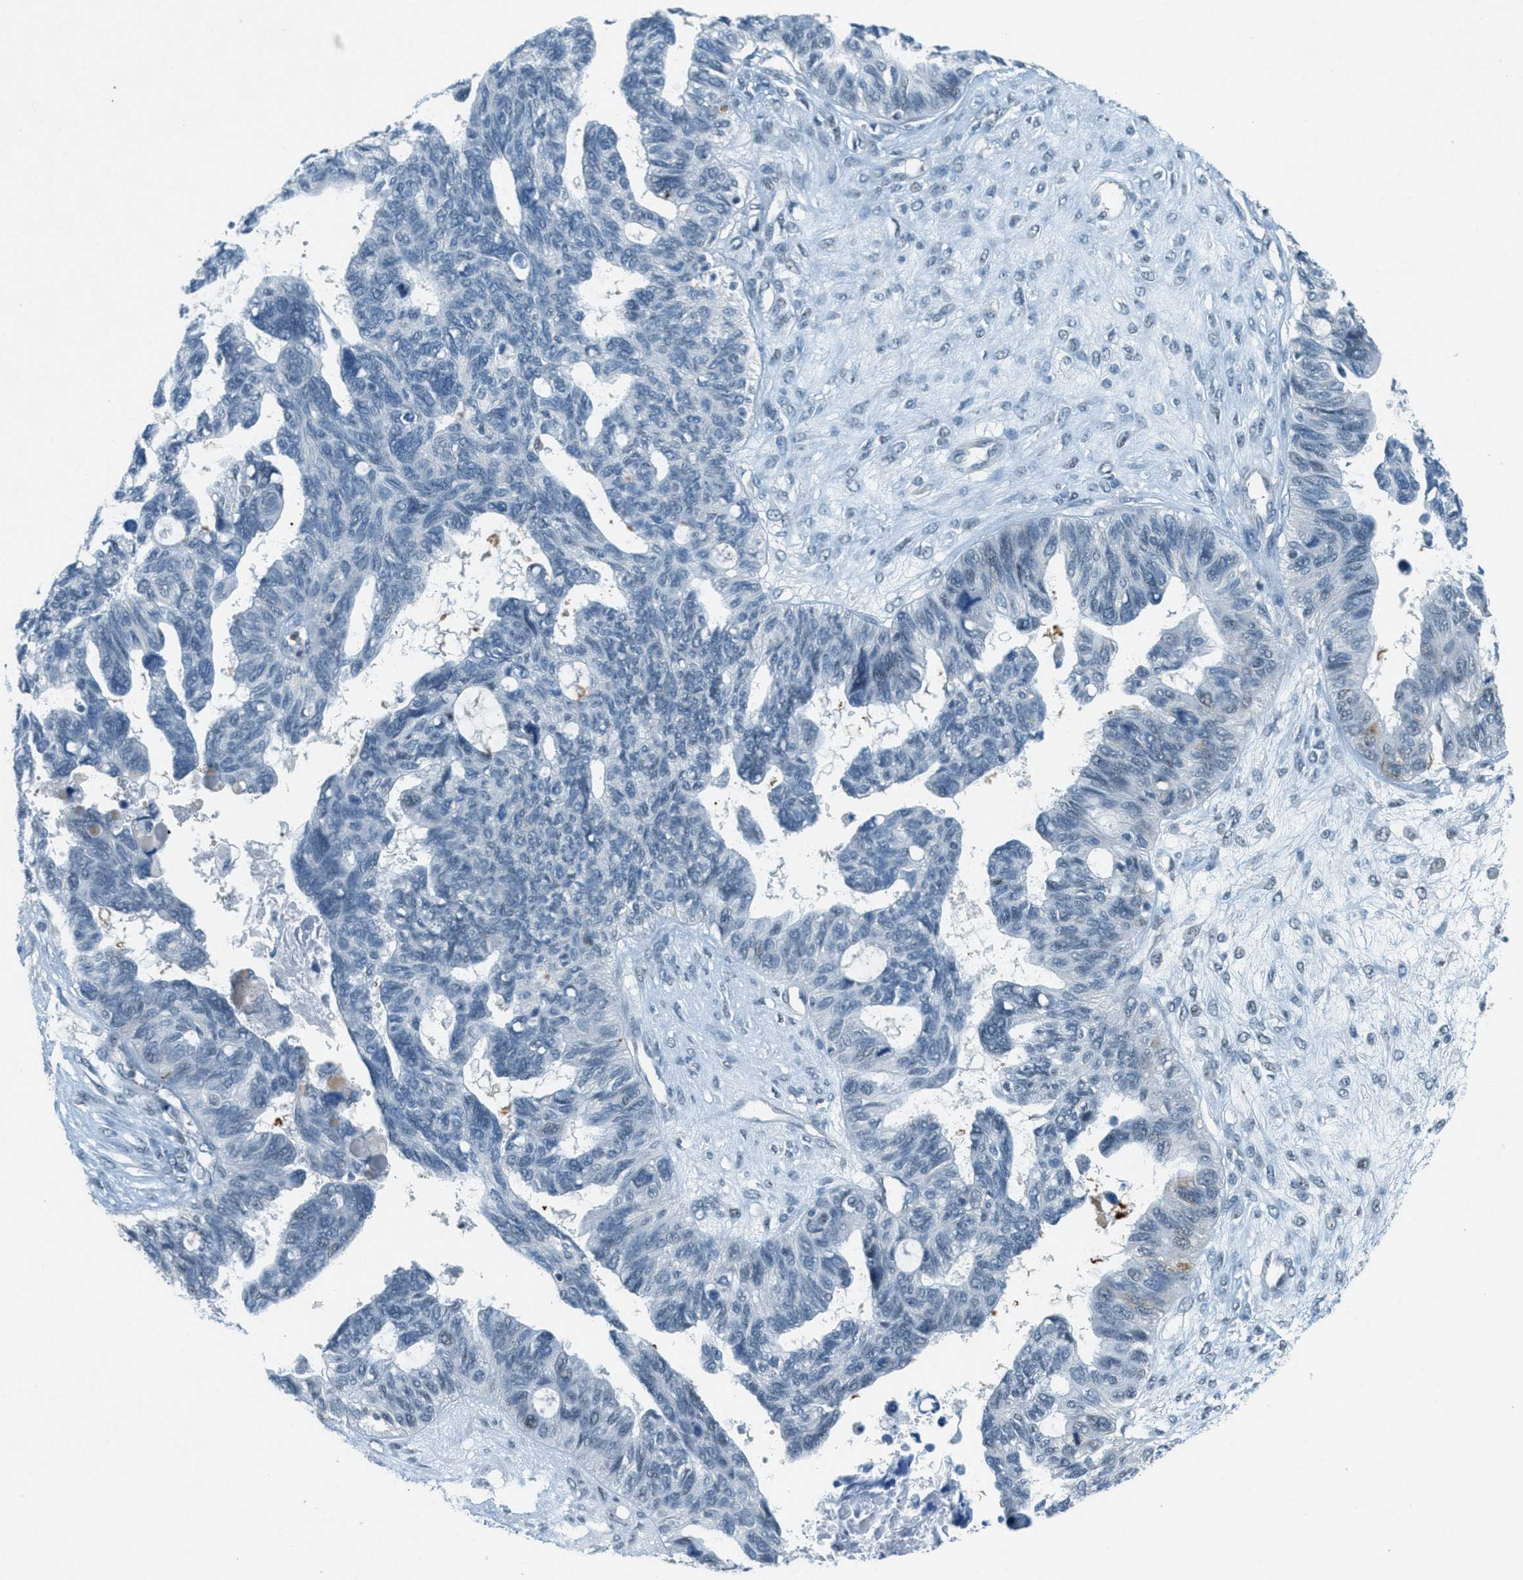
{"staining": {"intensity": "weak", "quantity": "<25%", "location": "nuclear"}, "tissue": "ovarian cancer", "cell_type": "Tumor cells", "image_type": "cancer", "snomed": [{"axis": "morphology", "description": "Cystadenocarcinoma, serous, NOS"}, {"axis": "topography", "description": "Ovary"}], "caption": "This is a histopathology image of immunohistochemistry staining of ovarian cancer (serous cystadenocarcinoma), which shows no expression in tumor cells.", "gene": "FYN", "patient": {"sex": "female", "age": 79}}